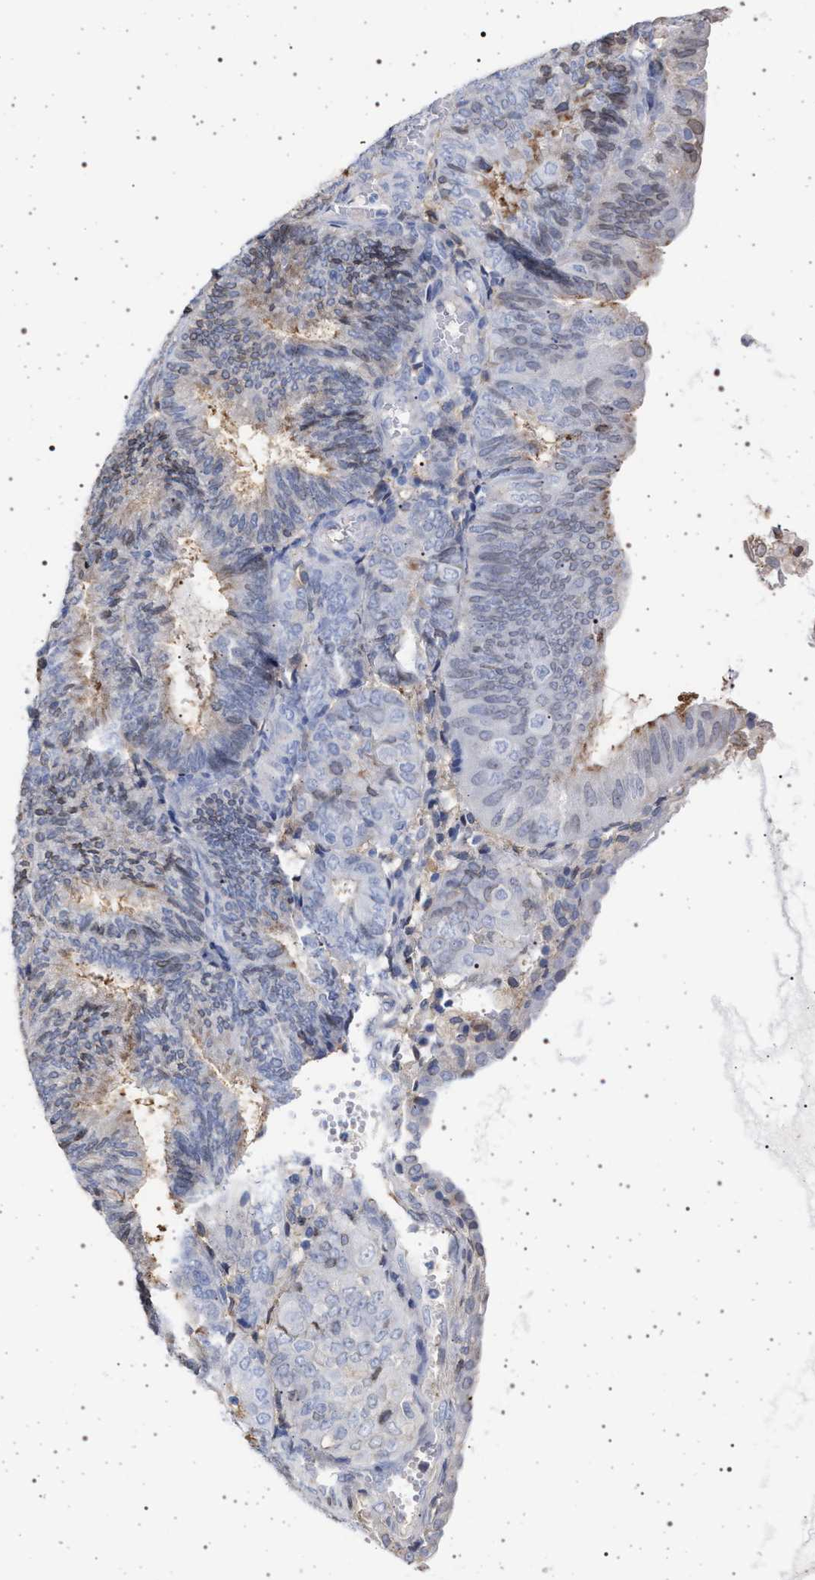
{"staining": {"intensity": "weak", "quantity": "<25%", "location": "nuclear"}, "tissue": "endometrial cancer", "cell_type": "Tumor cells", "image_type": "cancer", "snomed": [{"axis": "morphology", "description": "Adenocarcinoma, NOS"}, {"axis": "topography", "description": "Endometrium"}], "caption": "Tumor cells show no significant positivity in endometrial adenocarcinoma. (IHC, brightfield microscopy, high magnification).", "gene": "PLG", "patient": {"sex": "female", "age": 81}}